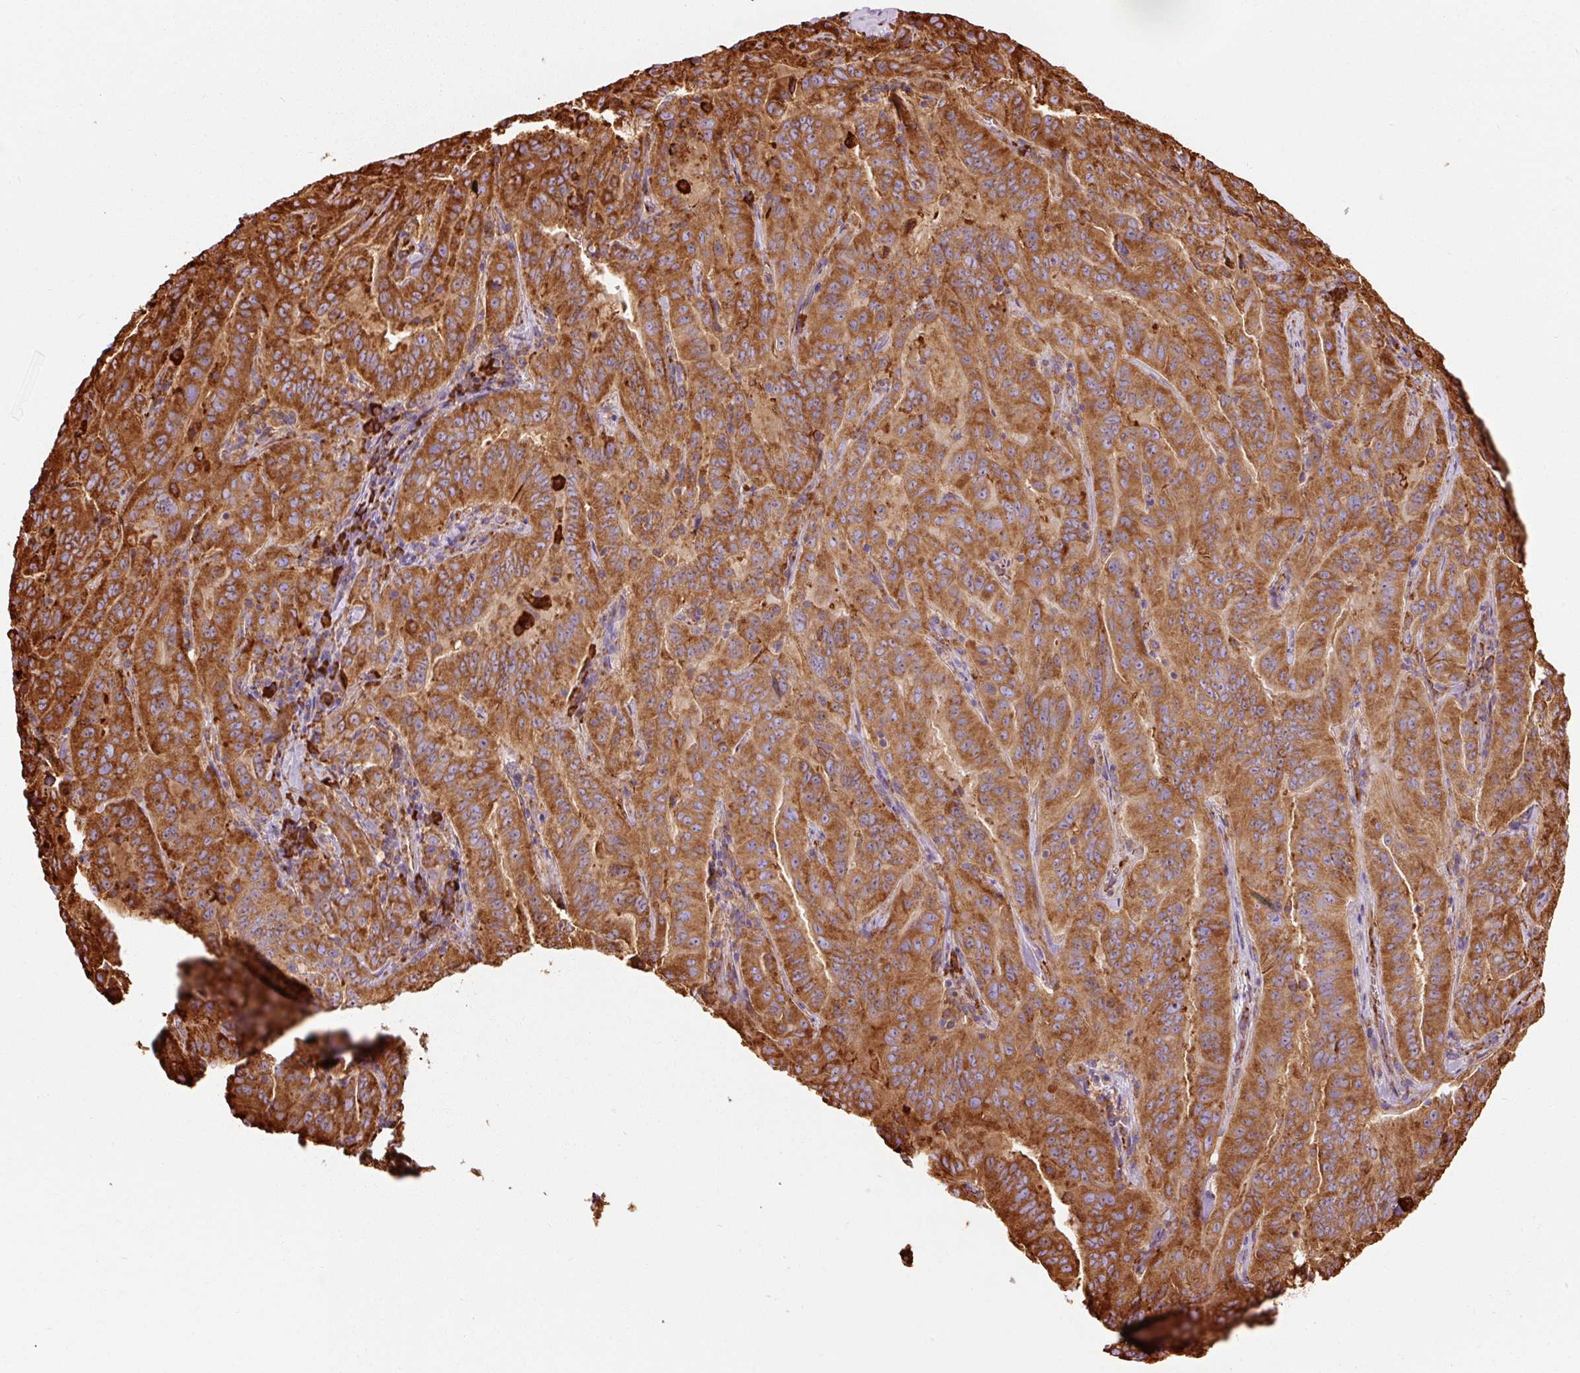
{"staining": {"intensity": "strong", "quantity": ">75%", "location": "cytoplasmic/membranous"}, "tissue": "pancreatic cancer", "cell_type": "Tumor cells", "image_type": "cancer", "snomed": [{"axis": "morphology", "description": "Adenocarcinoma, NOS"}, {"axis": "topography", "description": "Pancreas"}], "caption": "Pancreatic adenocarcinoma stained with a protein marker reveals strong staining in tumor cells.", "gene": "KLC1", "patient": {"sex": "male", "age": 63}}